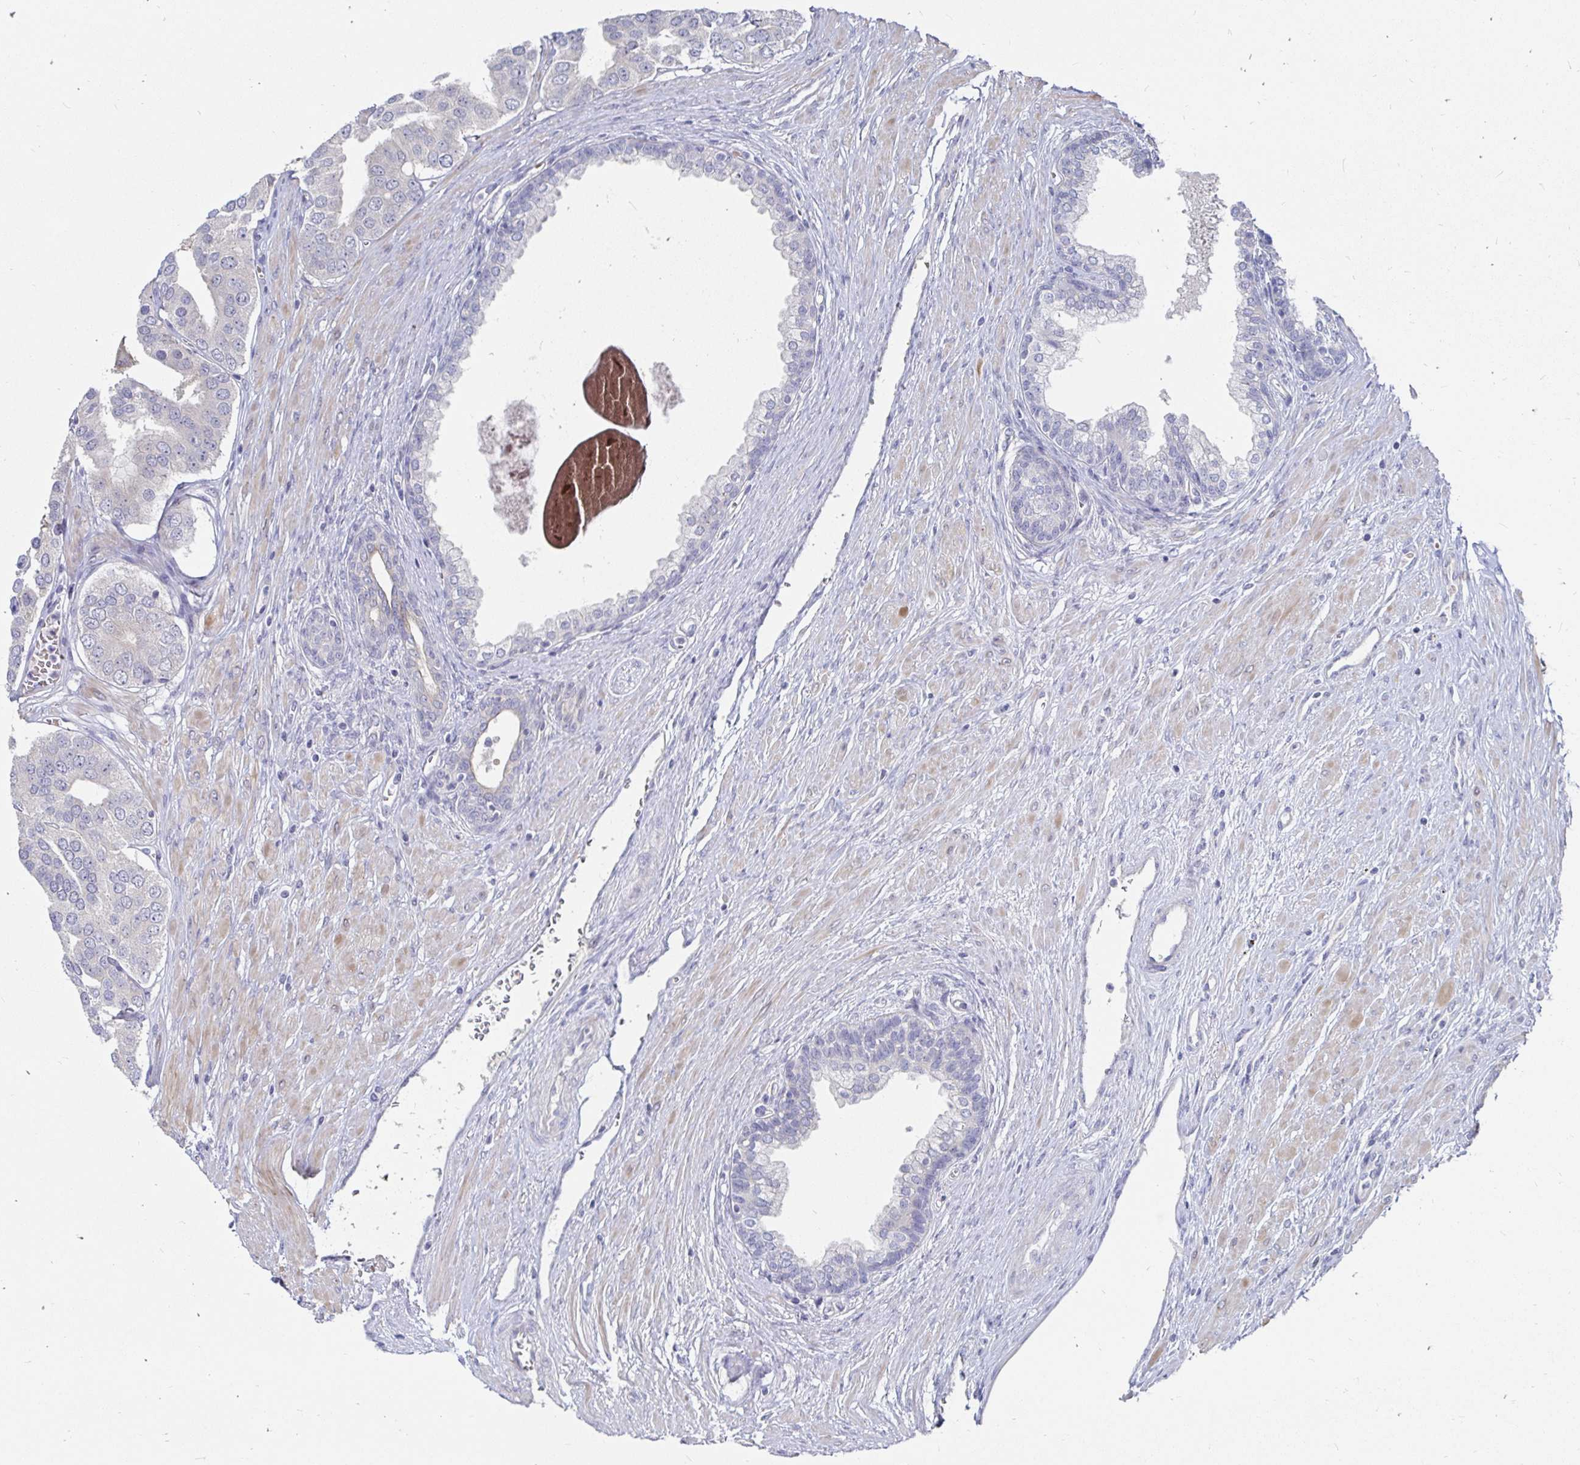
{"staining": {"intensity": "negative", "quantity": "none", "location": "none"}, "tissue": "prostate cancer", "cell_type": "Tumor cells", "image_type": "cancer", "snomed": [{"axis": "morphology", "description": "Adenocarcinoma, High grade"}, {"axis": "topography", "description": "Prostate"}], "caption": "This is a photomicrograph of immunohistochemistry (IHC) staining of adenocarcinoma (high-grade) (prostate), which shows no positivity in tumor cells.", "gene": "KCTD19", "patient": {"sex": "male", "age": 58}}